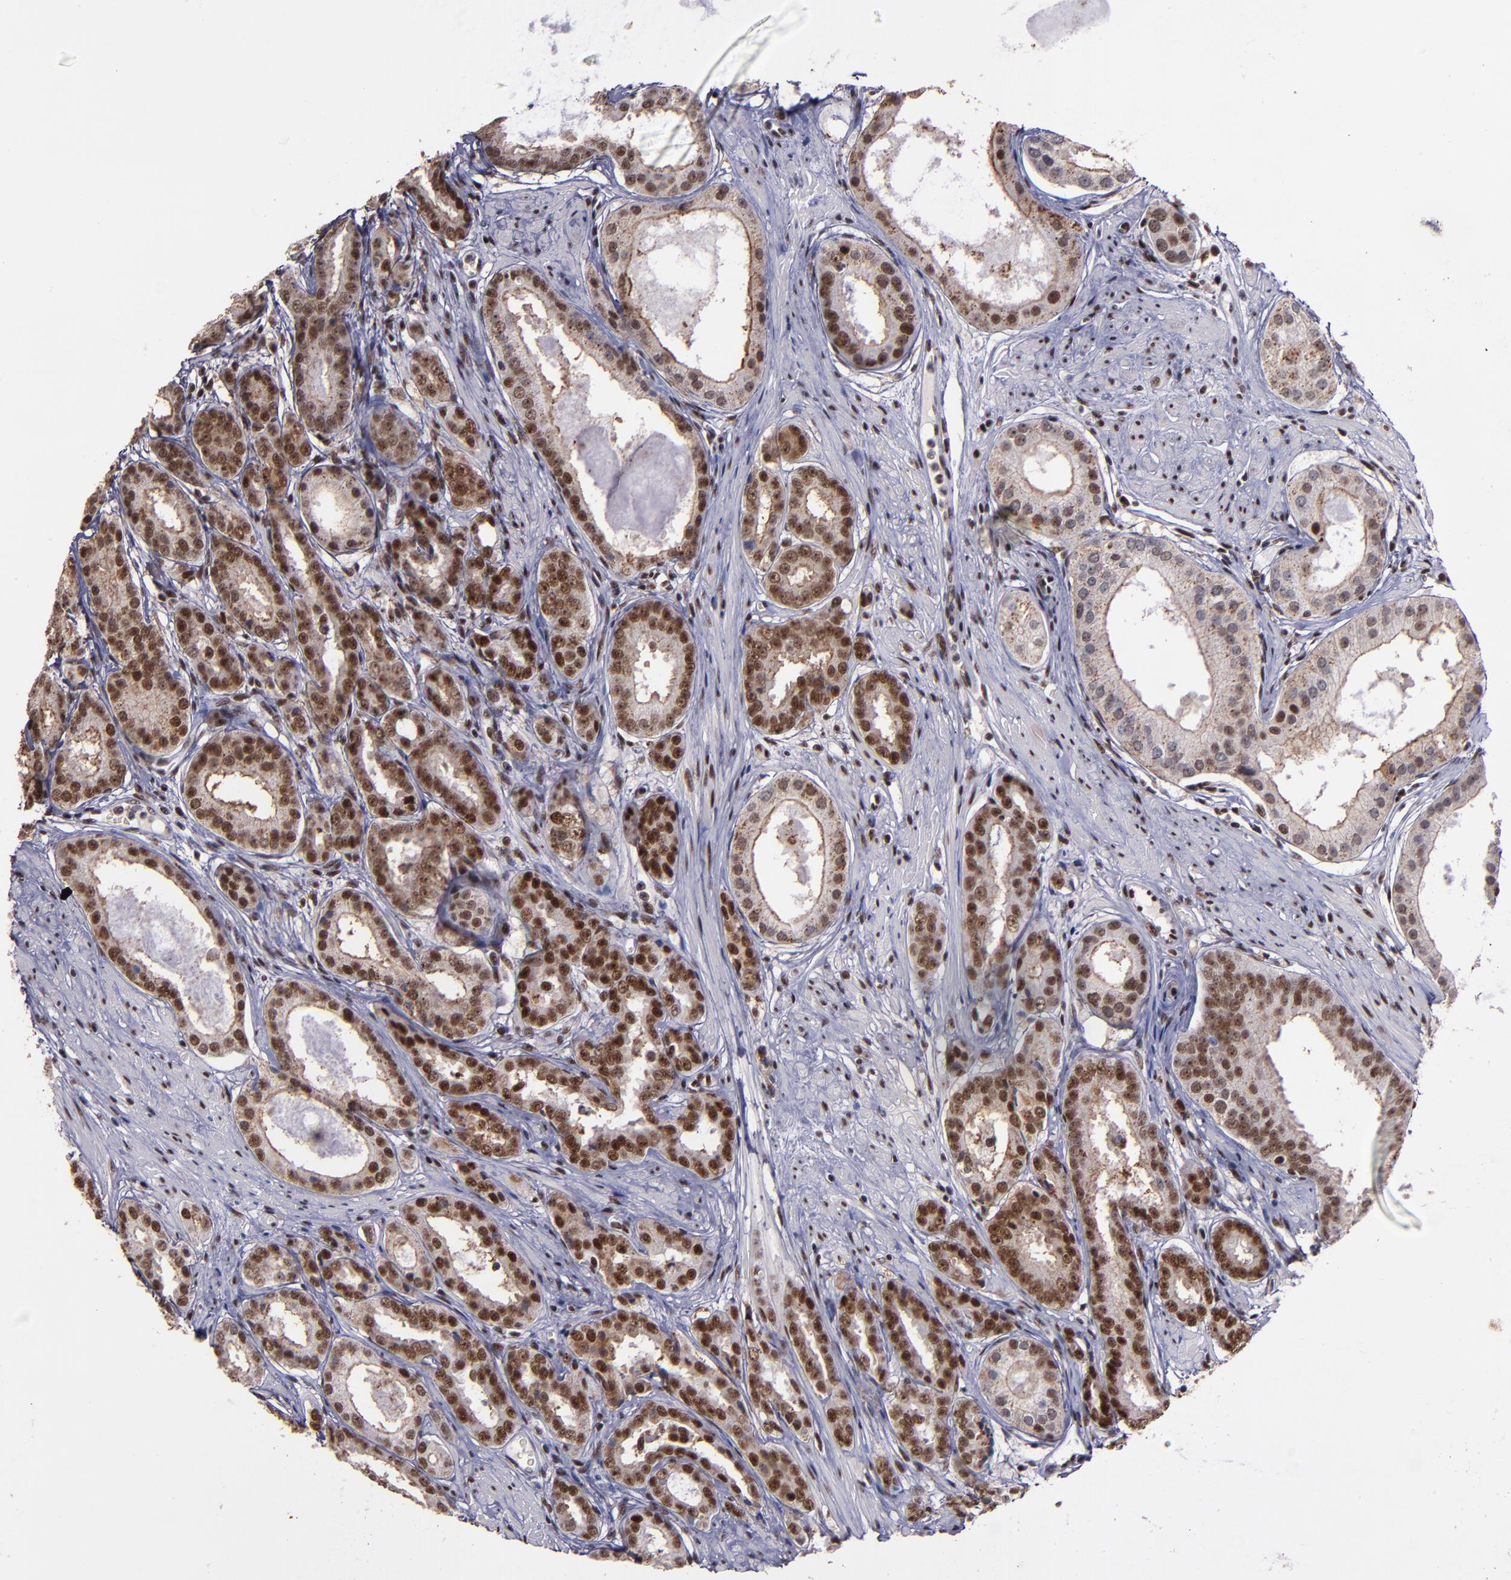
{"staining": {"intensity": "moderate", "quantity": ">75%", "location": "cytoplasmic/membranous,nuclear"}, "tissue": "prostate cancer", "cell_type": "Tumor cells", "image_type": "cancer", "snomed": [{"axis": "morphology", "description": "Adenocarcinoma, Medium grade"}, {"axis": "topography", "description": "Prostate"}], "caption": "The micrograph displays immunohistochemical staining of prostate adenocarcinoma (medium-grade). There is moderate cytoplasmic/membranous and nuclear staining is seen in about >75% of tumor cells.", "gene": "PPP4R3A", "patient": {"sex": "male", "age": 53}}